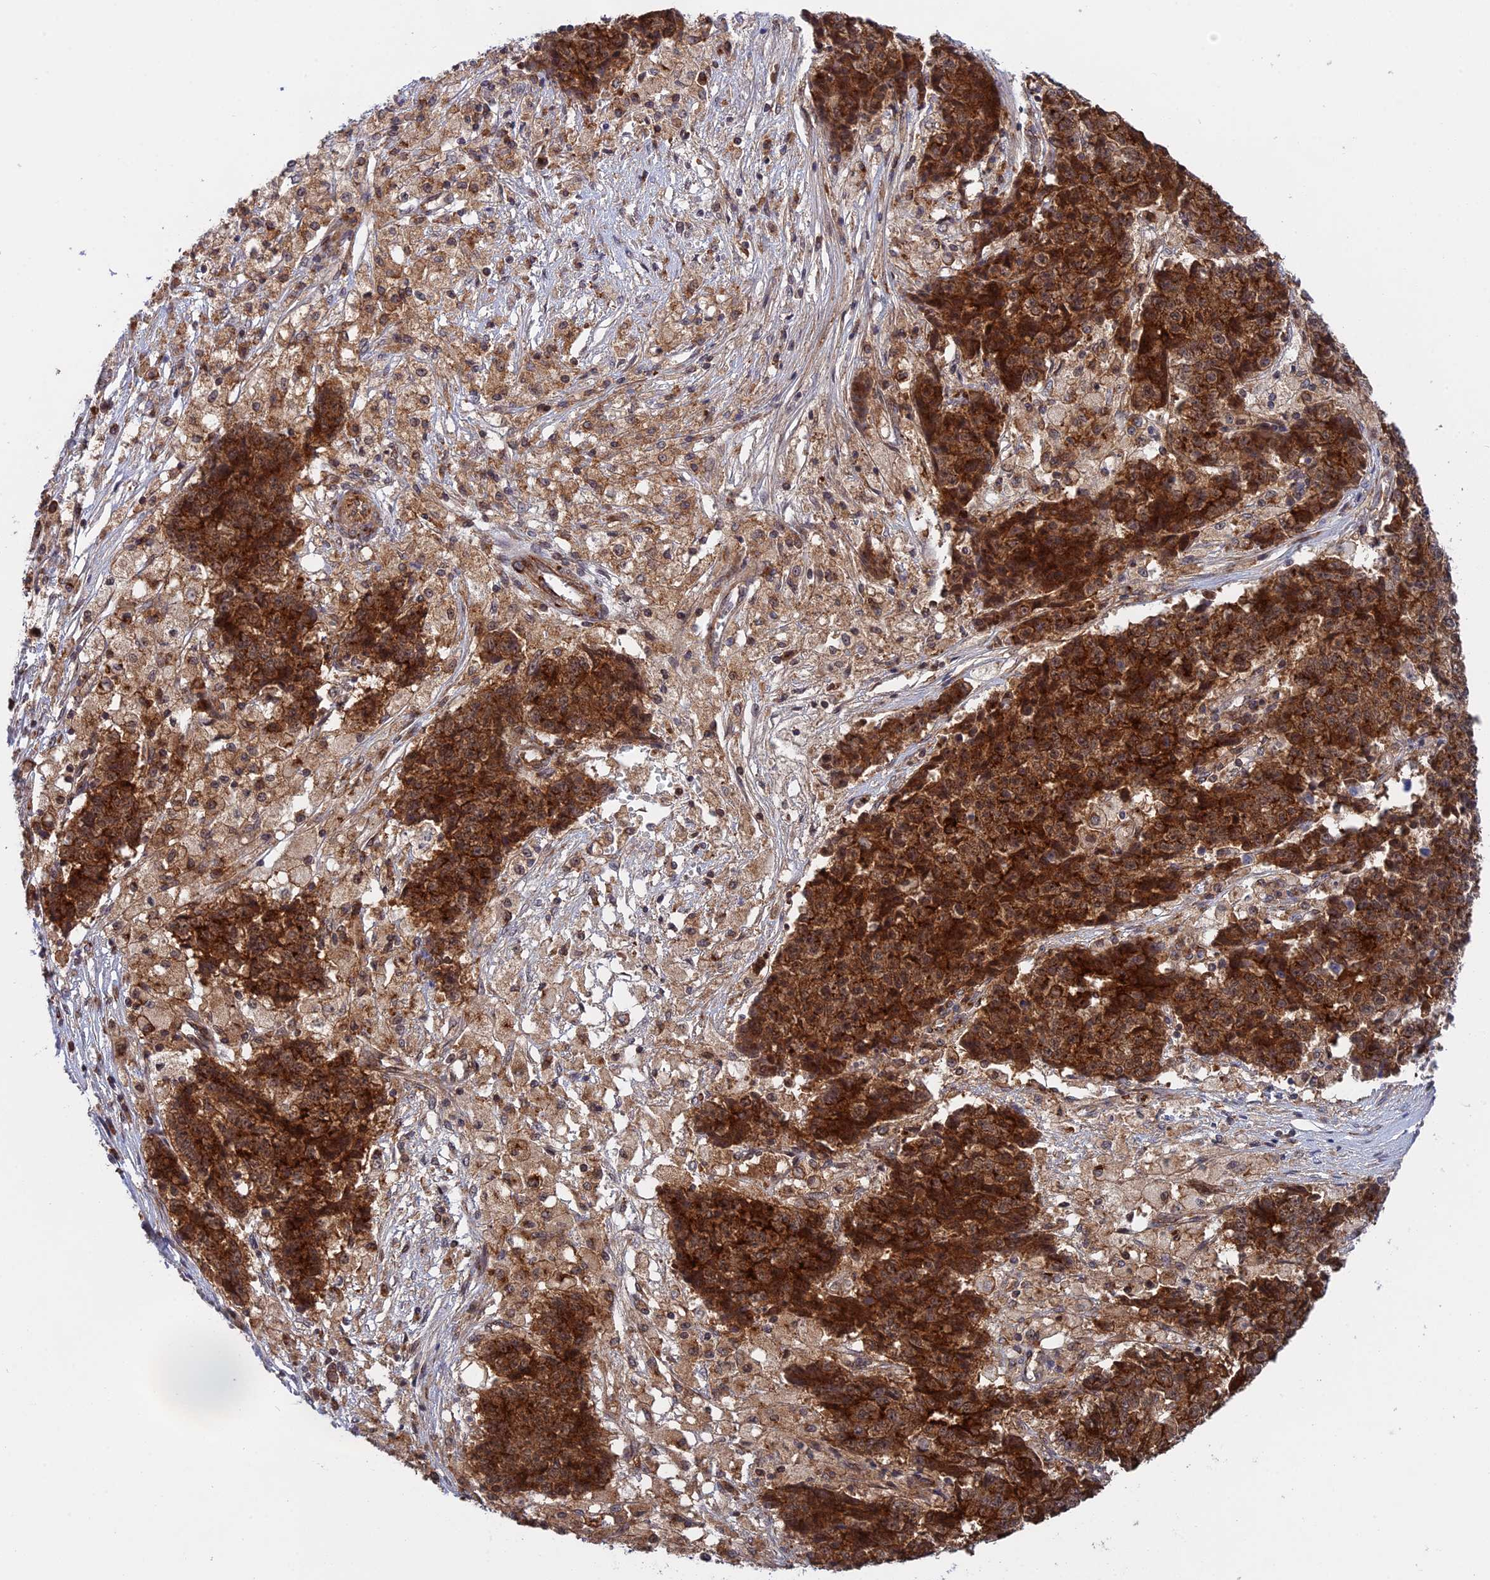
{"staining": {"intensity": "strong", "quantity": ">75%", "location": "cytoplasmic/membranous"}, "tissue": "ovarian cancer", "cell_type": "Tumor cells", "image_type": "cancer", "snomed": [{"axis": "morphology", "description": "Carcinoma, endometroid"}, {"axis": "topography", "description": "Ovary"}], "caption": "Ovarian cancer (endometroid carcinoma) stained for a protein (brown) demonstrates strong cytoplasmic/membranous positive expression in approximately >75% of tumor cells.", "gene": "CLINT1", "patient": {"sex": "female", "age": 42}}